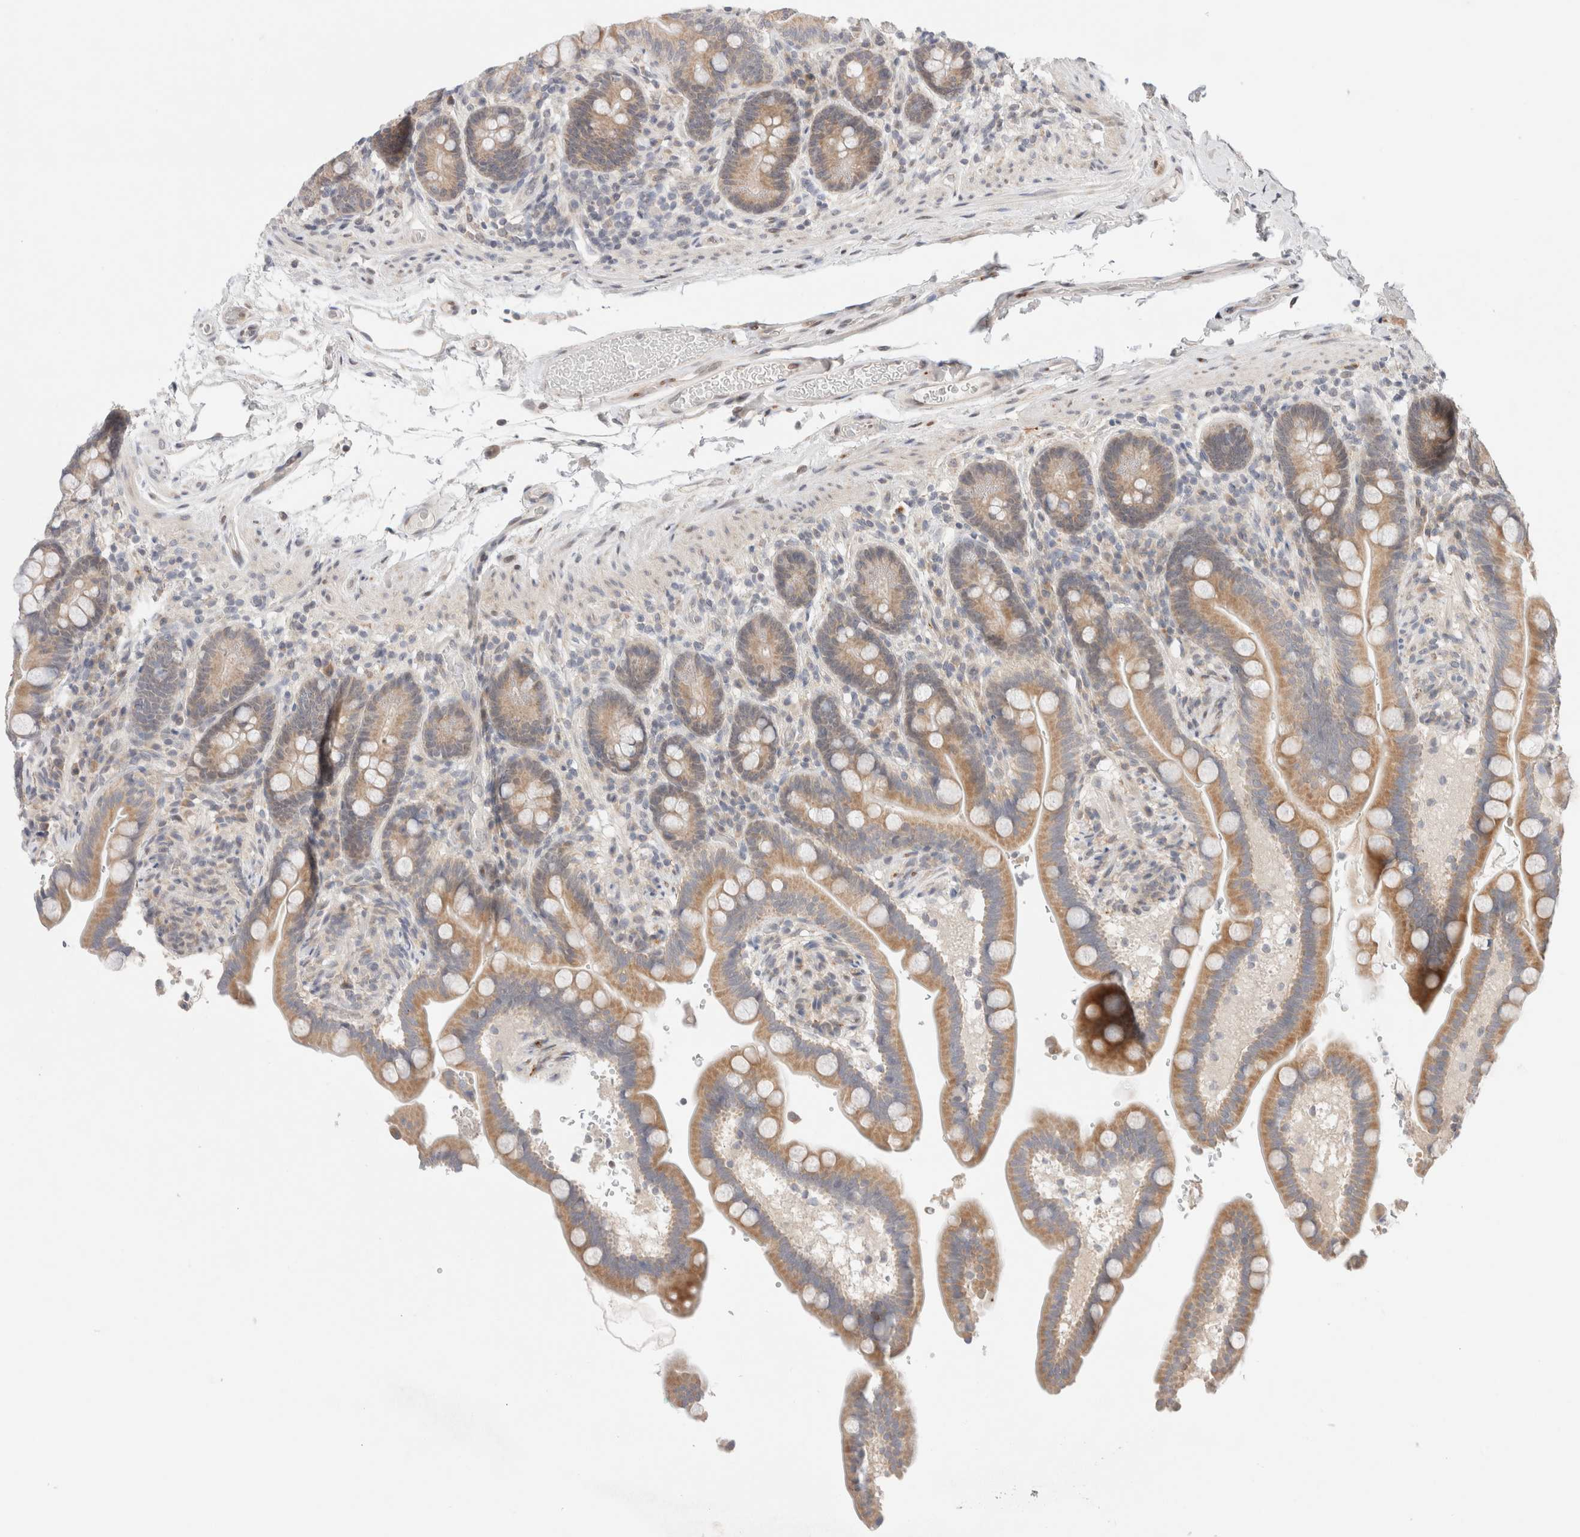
{"staining": {"intensity": "moderate", "quantity": "25%-75%", "location": "cytoplasmic/membranous"}, "tissue": "colon", "cell_type": "Endothelial cells", "image_type": "normal", "snomed": [{"axis": "morphology", "description": "Normal tissue, NOS"}, {"axis": "topography", "description": "Smooth muscle"}, {"axis": "topography", "description": "Colon"}], "caption": "IHC of benign colon displays medium levels of moderate cytoplasmic/membranous expression in about 25%-75% of endothelial cells. (DAB (3,3'-diaminobenzidine) = brown stain, brightfield microscopy at high magnification).", "gene": "ERI3", "patient": {"sex": "male", "age": 73}}